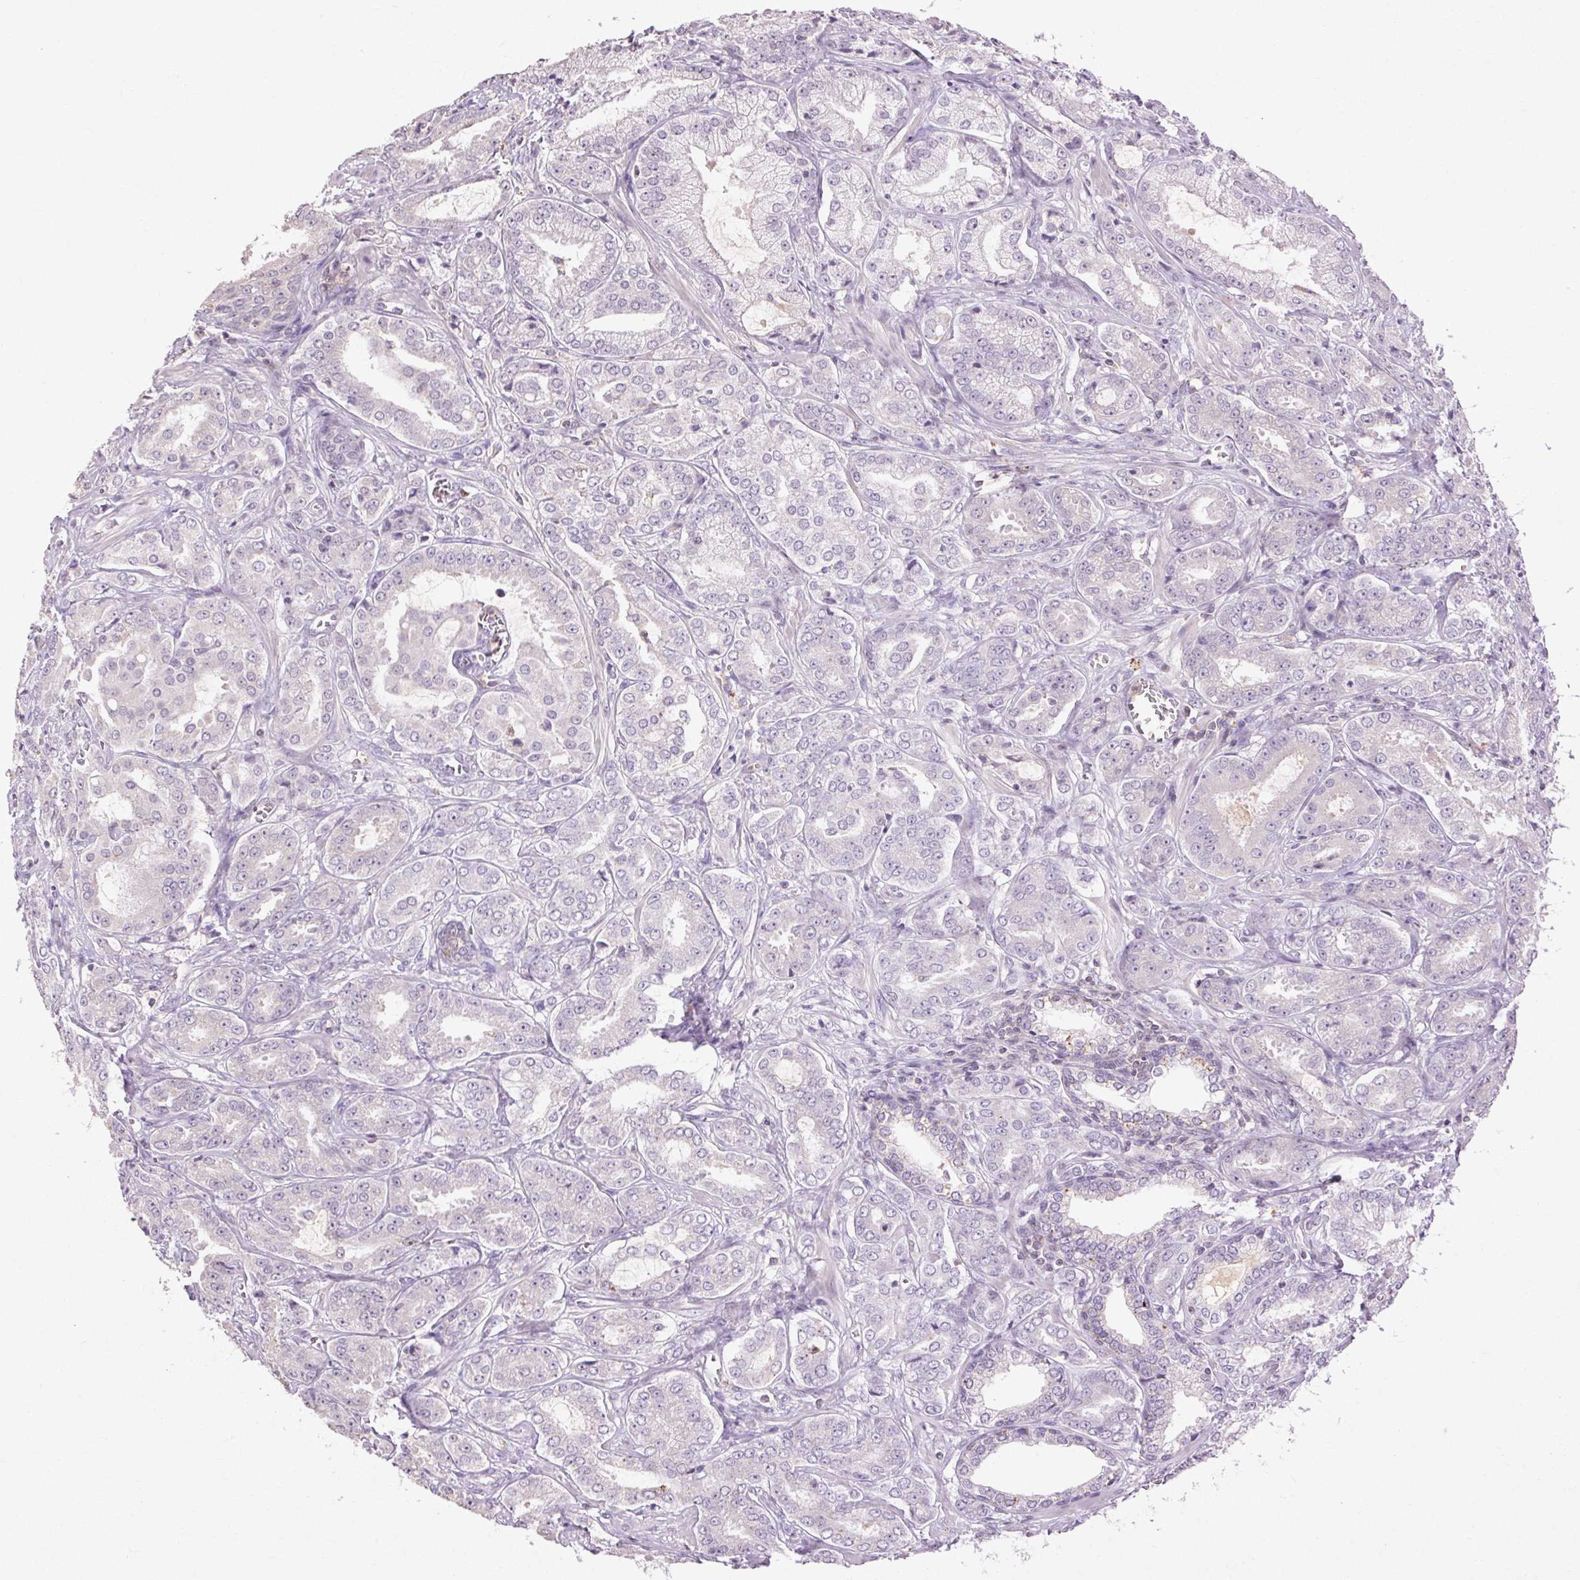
{"staining": {"intensity": "negative", "quantity": "none", "location": "none"}, "tissue": "prostate cancer", "cell_type": "Tumor cells", "image_type": "cancer", "snomed": [{"axis": "morphology", "description": "Adenocarcinoma, High grade"}, {"axis": "topography", "description": "Prostate"}], "caption": "Tumor cells are negative for protein expression in human prostate cancer (adenocarcinoma (high-grade)).", "gene": "FNDC7", "patient": {"sex": "male", "age": 64}}